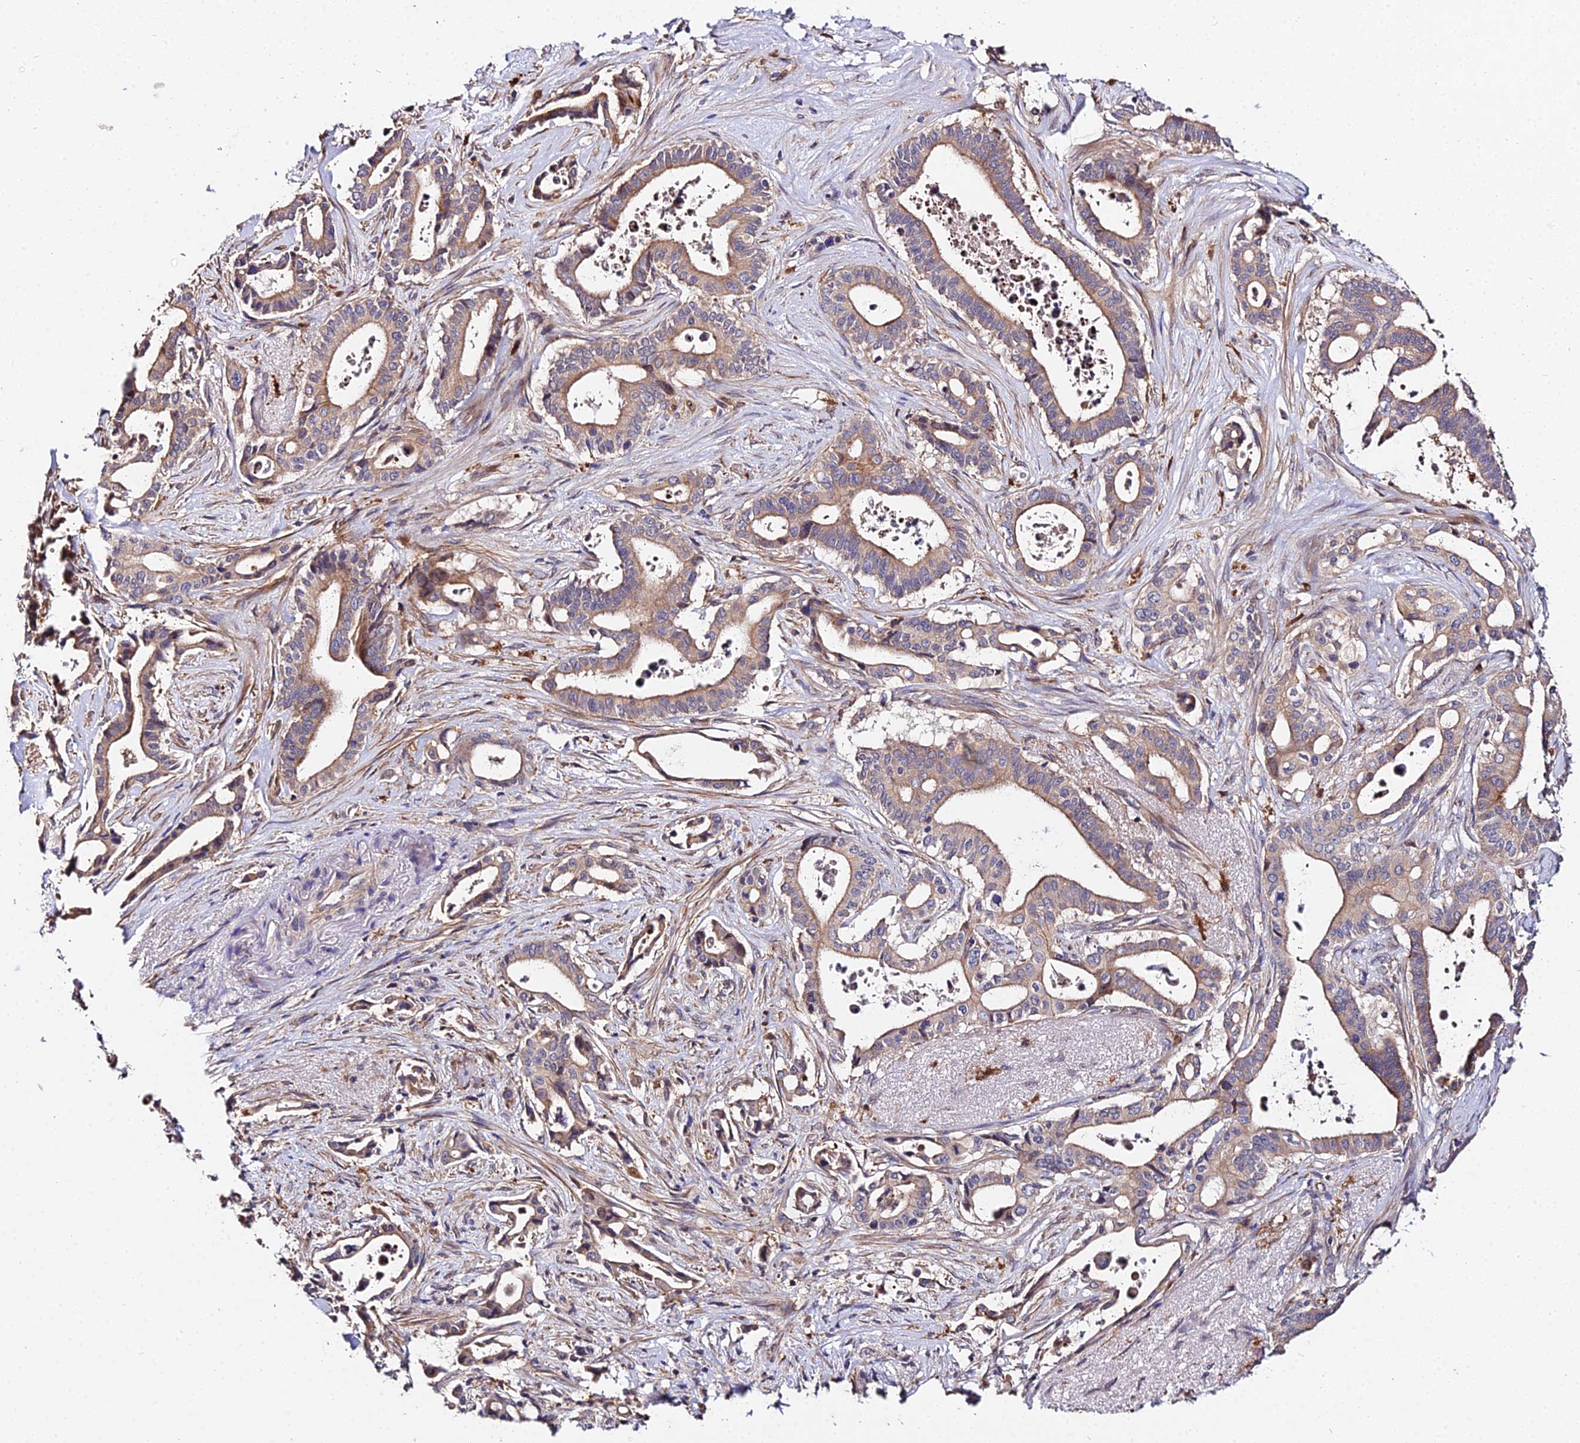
{"staining": {"intensity": "moderate", "quantity": "25%-75%", "location": "cytoplasmic/membranous"}, "tissue": "pancreatic cancer", "cell_type": "Tumor cells", "image_type": "cancer", "snomed": [{"axis": "morphology", "description": "Adenocarcinoma, NOS"}, {"axis": "topography", "description": "Pancreas"}], "caption": "A histopathology image of human adenocarcinoma (pancreatic) stained for a protein shows moderate cytoplasmic/membranous brown staining in tumor cells.", "gene": "ZBED8", "patient": {"sex": "female", "age": 77}}